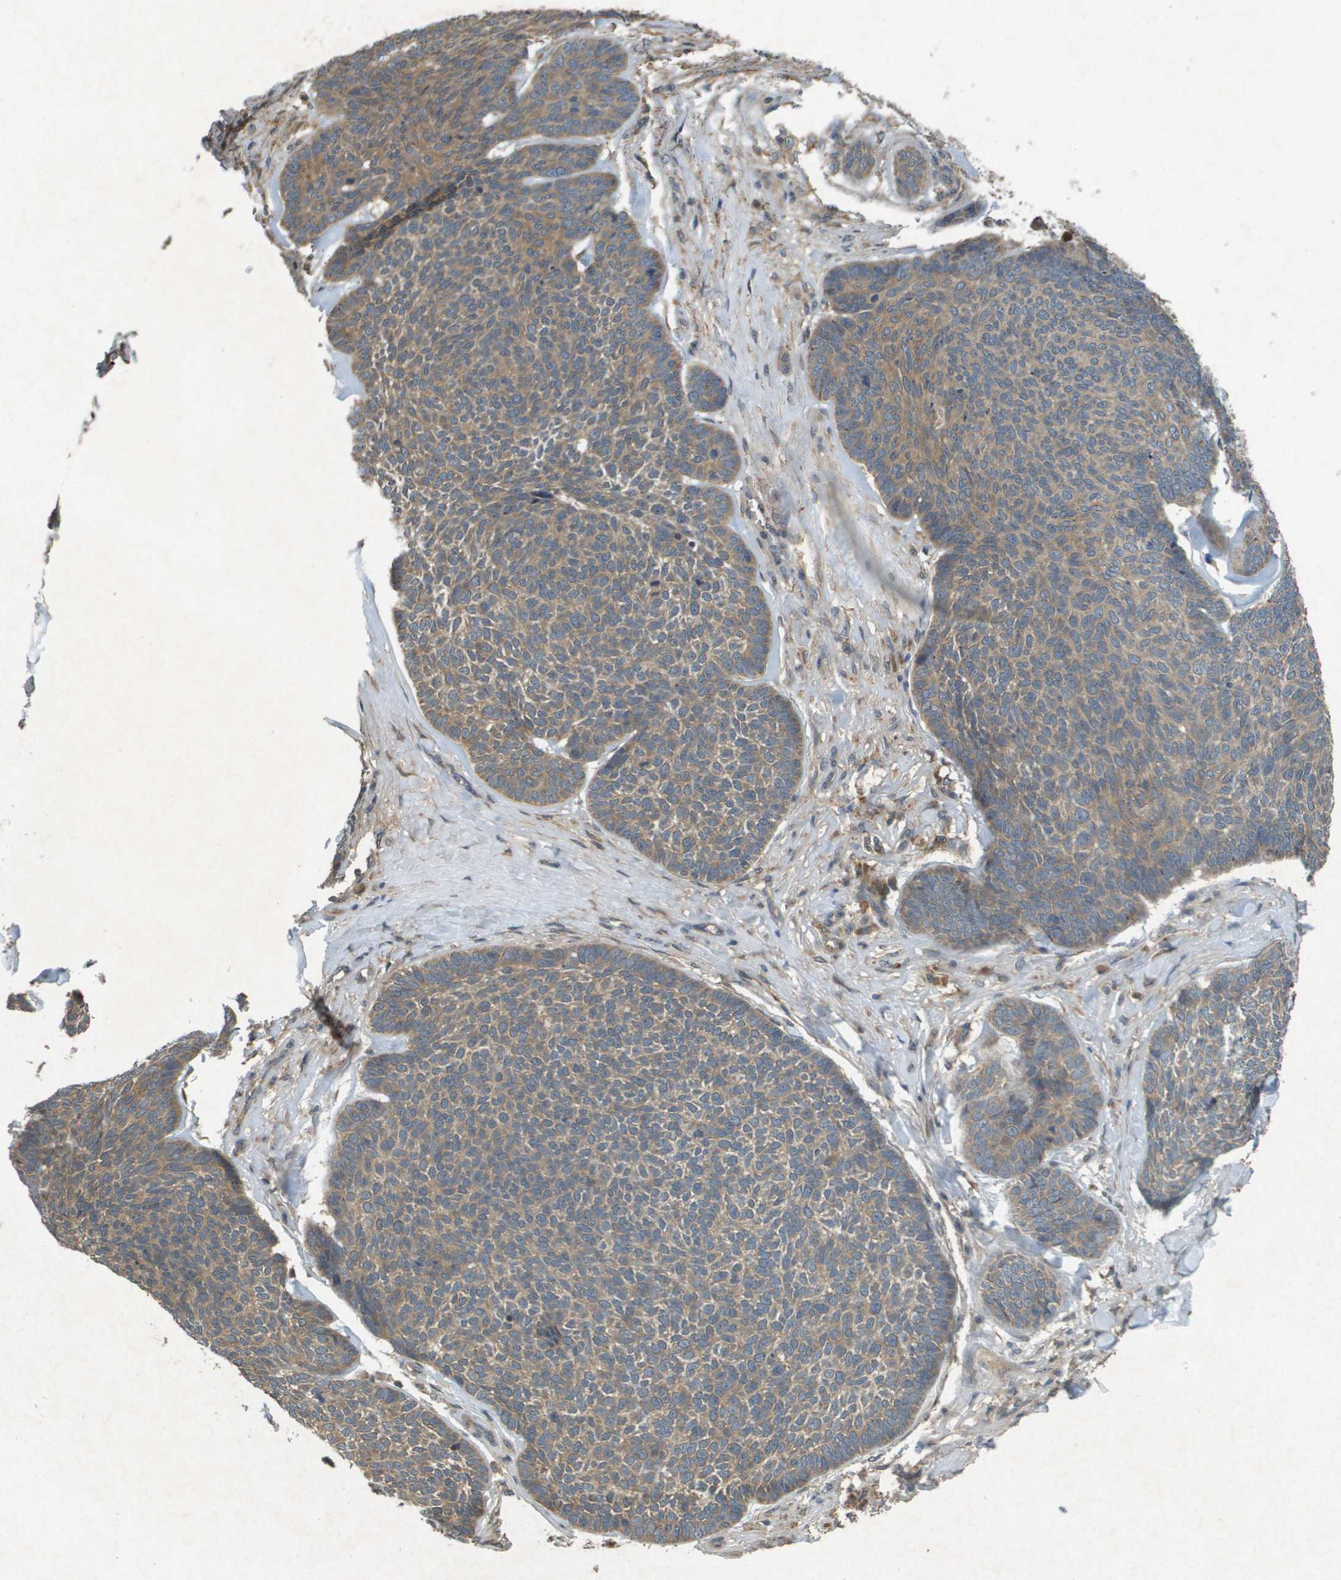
{"staining": {"intensity": "weak", "quantity": ">75%", "location": "cytoplasmic/membranous"}, "tissue": "skin cancer", "cell_type": "Tumor cells", "image_type": "cancer", "snomed": [{"axis": "morphology", "description": "Basal cell carcinoma"}, {"axis": "topography", "description": "Skin"}], "caption": "Skin cancer (basal cell carcinoma) stained with a brown dye shows weak cytoplasmic/membranous positive staining in about >75% of tumor cells.", "gene": "CDKN2C", "patient": {"sex": "male", "age": 84}}